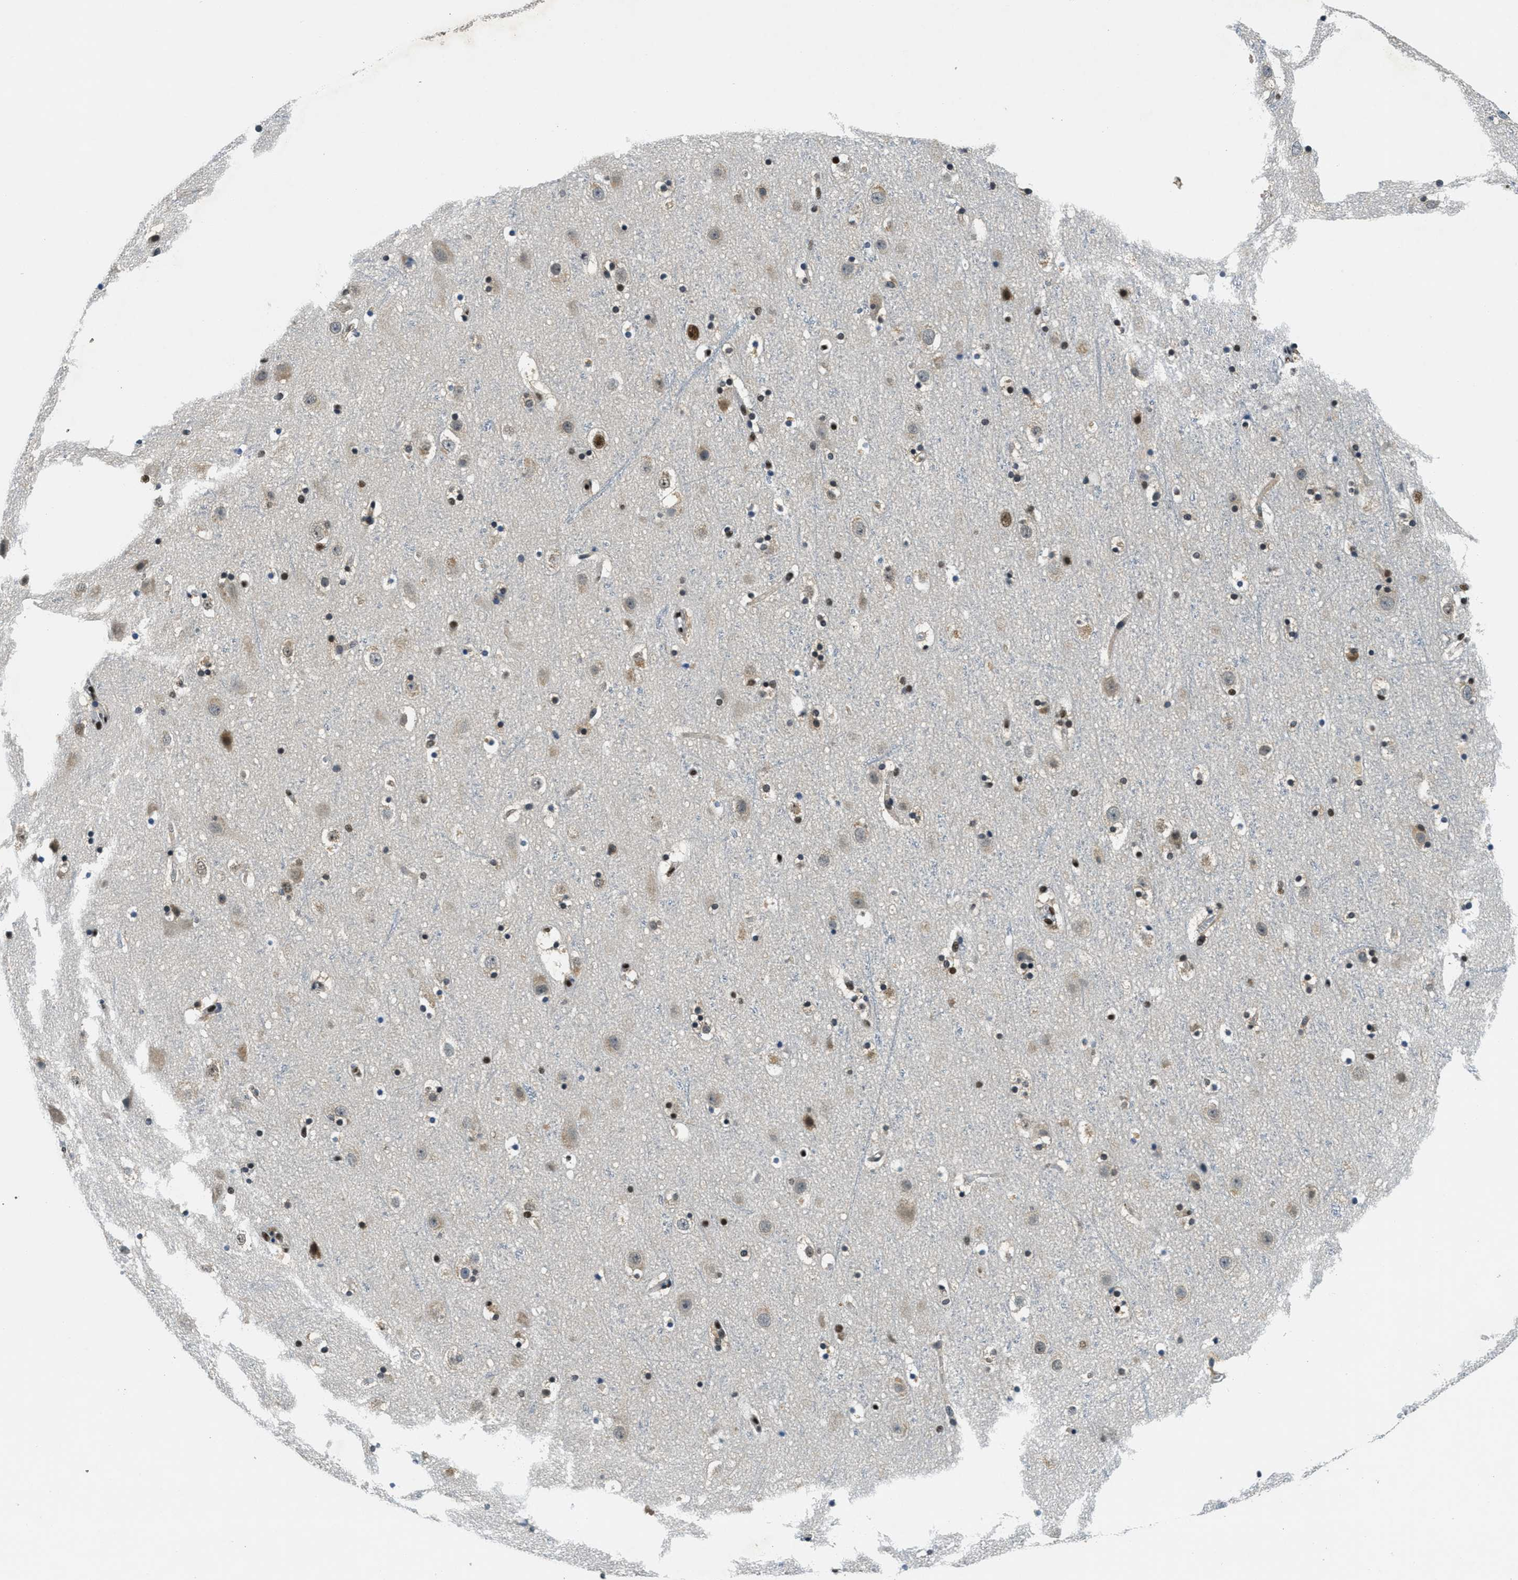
{"staining": {"intensity": "moderate", "quantity": ">75%", "location": "nuclear"}, "tissue": "cerebral cortex", "cell_type": "Endothelial cells", "image_type": "normal", "snomed": [{"axis": "morphology", "description": "Normal tissue, NOS"}, {"axis": "topography", "description": "Cerebral cortex"}], "caption": "This histopathology image demonstrates IHC staining of benign human cerebral cortex, with medium moderate nuclear positivity in approximately >75% of endothelial cells.", "gene": "SSB", "patient": {"sex": "male", "age": 45}}